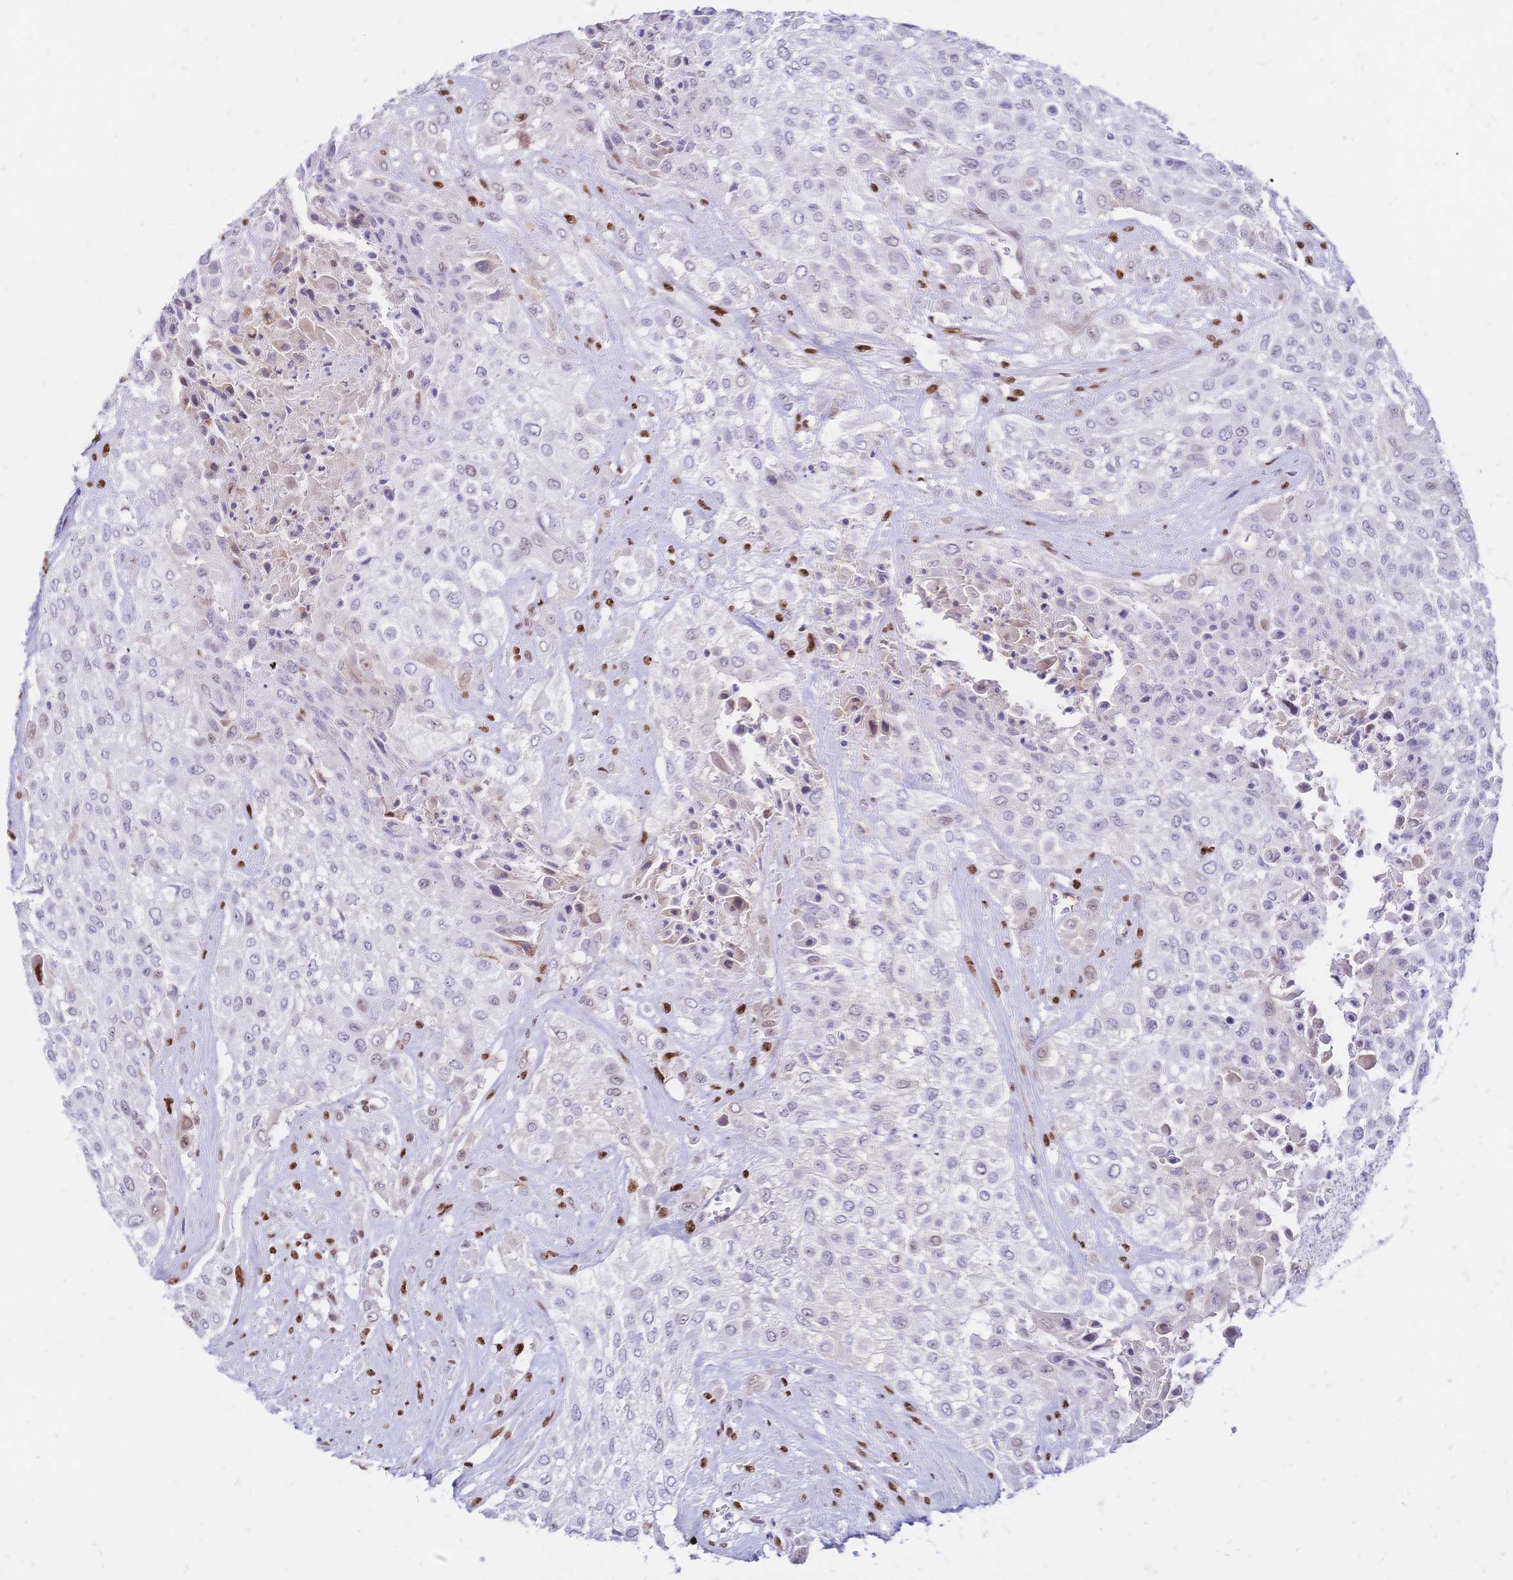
{"staining": {"intensity": "negative", "quantity": "none", "location": "none"}, "tissue": "urothelial cancer", "cell_type": "Tumor cells", "image_type": "cancer", "snomed": [{"axis": "morphology", "description": "Urothelial carcinoma, High grade"}, {"axis": "topography", "description": "Urinary bladder"}], "caption": "This is an IHC micrograph of human high-grade urothelial carcinoma. There is no expression in tumor cells.", "gene": "NFIC", "patient": {"sex": "male", "age": 57}}